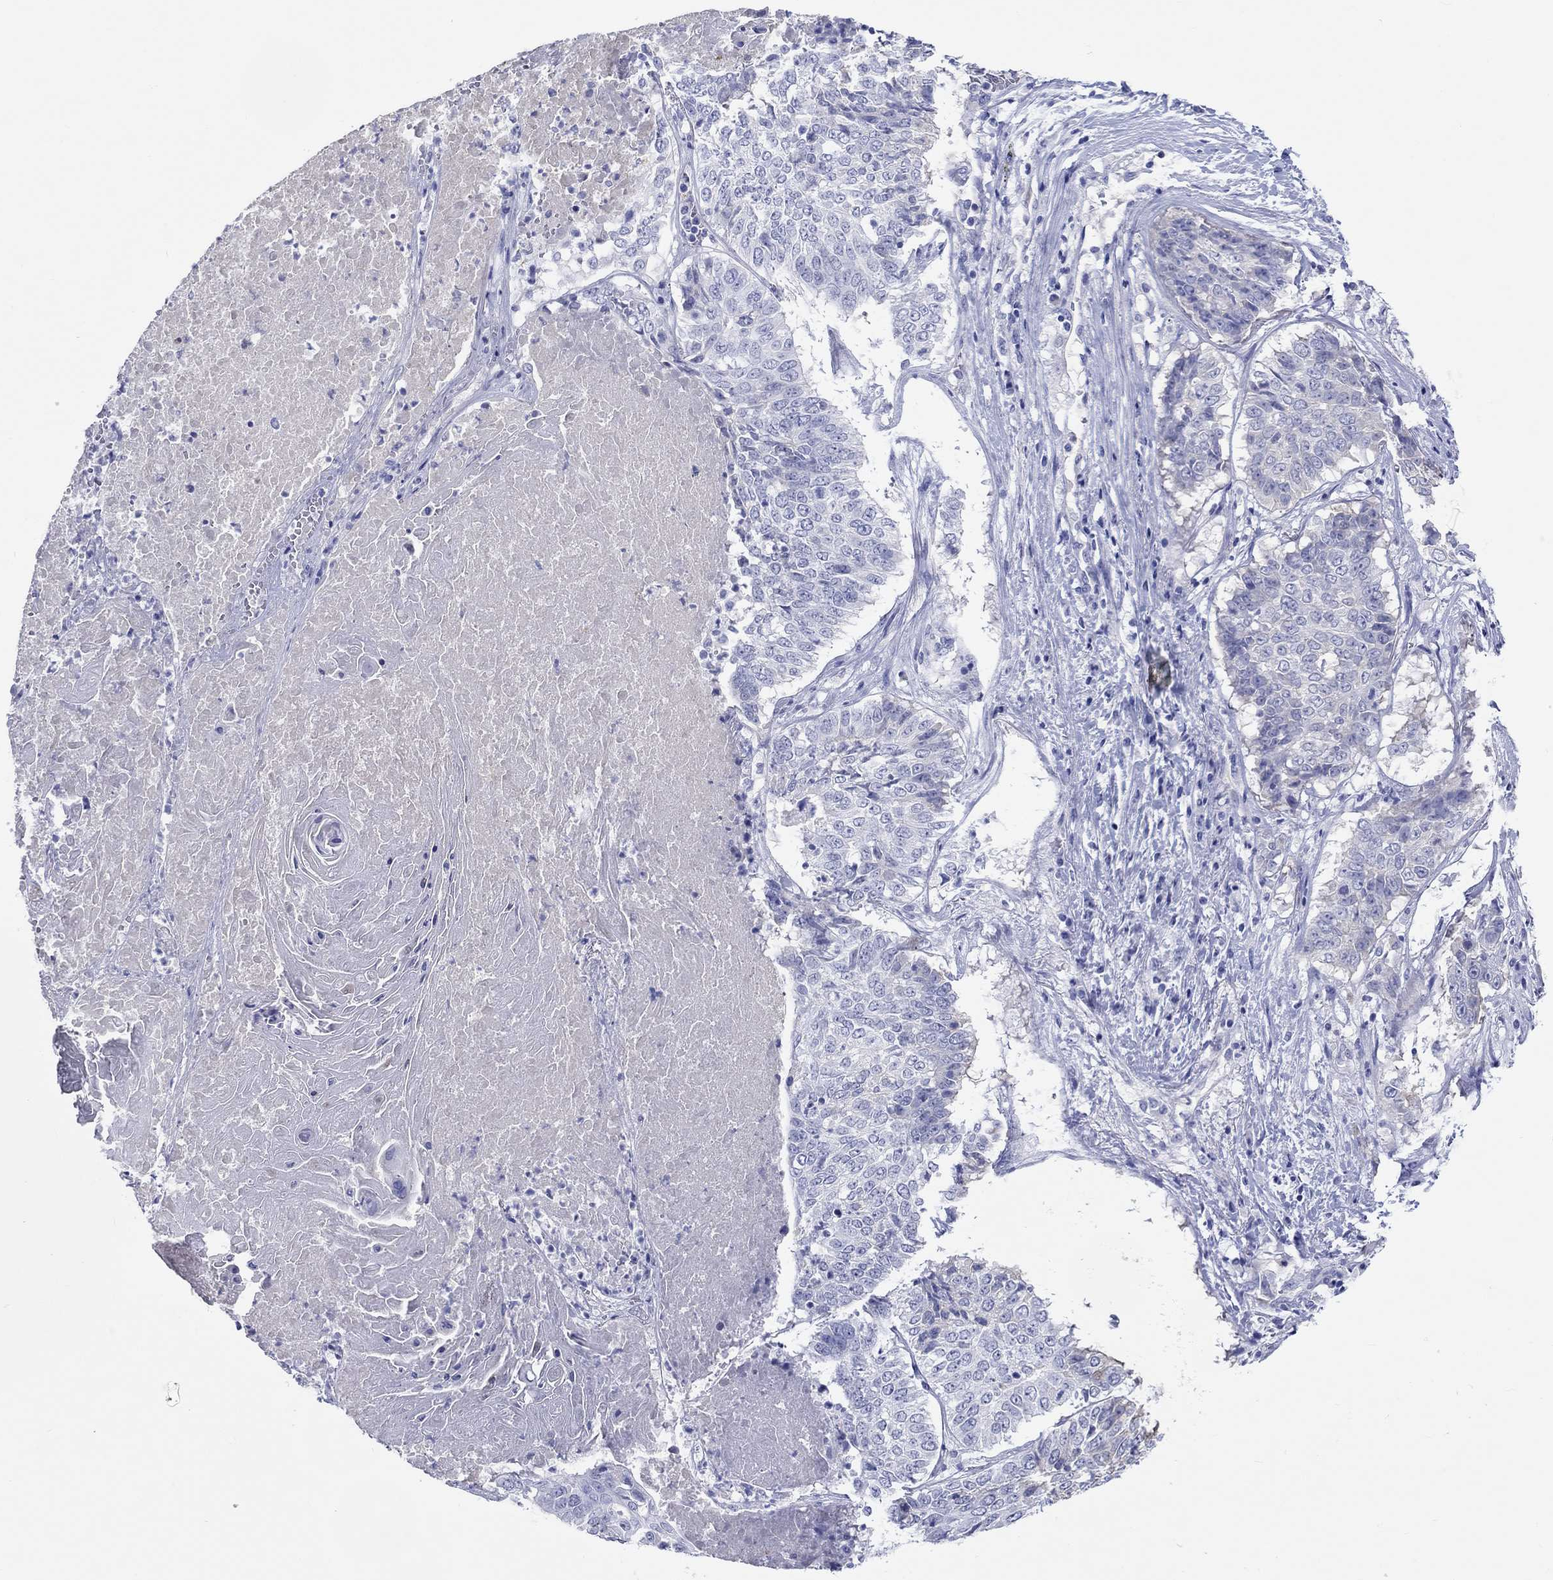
{"staining": {"intensity": "negative", "quantity": "none", "location": "none"}, "tissue": "lung cancer", "cell_type": "Tumor cells", "image_type": "cancer", "snomed": [{"axis": "morphology", "description": "Squamous cell carcinoma, NOS"}, {"axis": "topography", "description": "Lung"}], "caption": "The image displays no significant expression in tumor cells of lung cancer.", "gene": "CDY2B", "patient": {"sex": "male", "age": 64}}